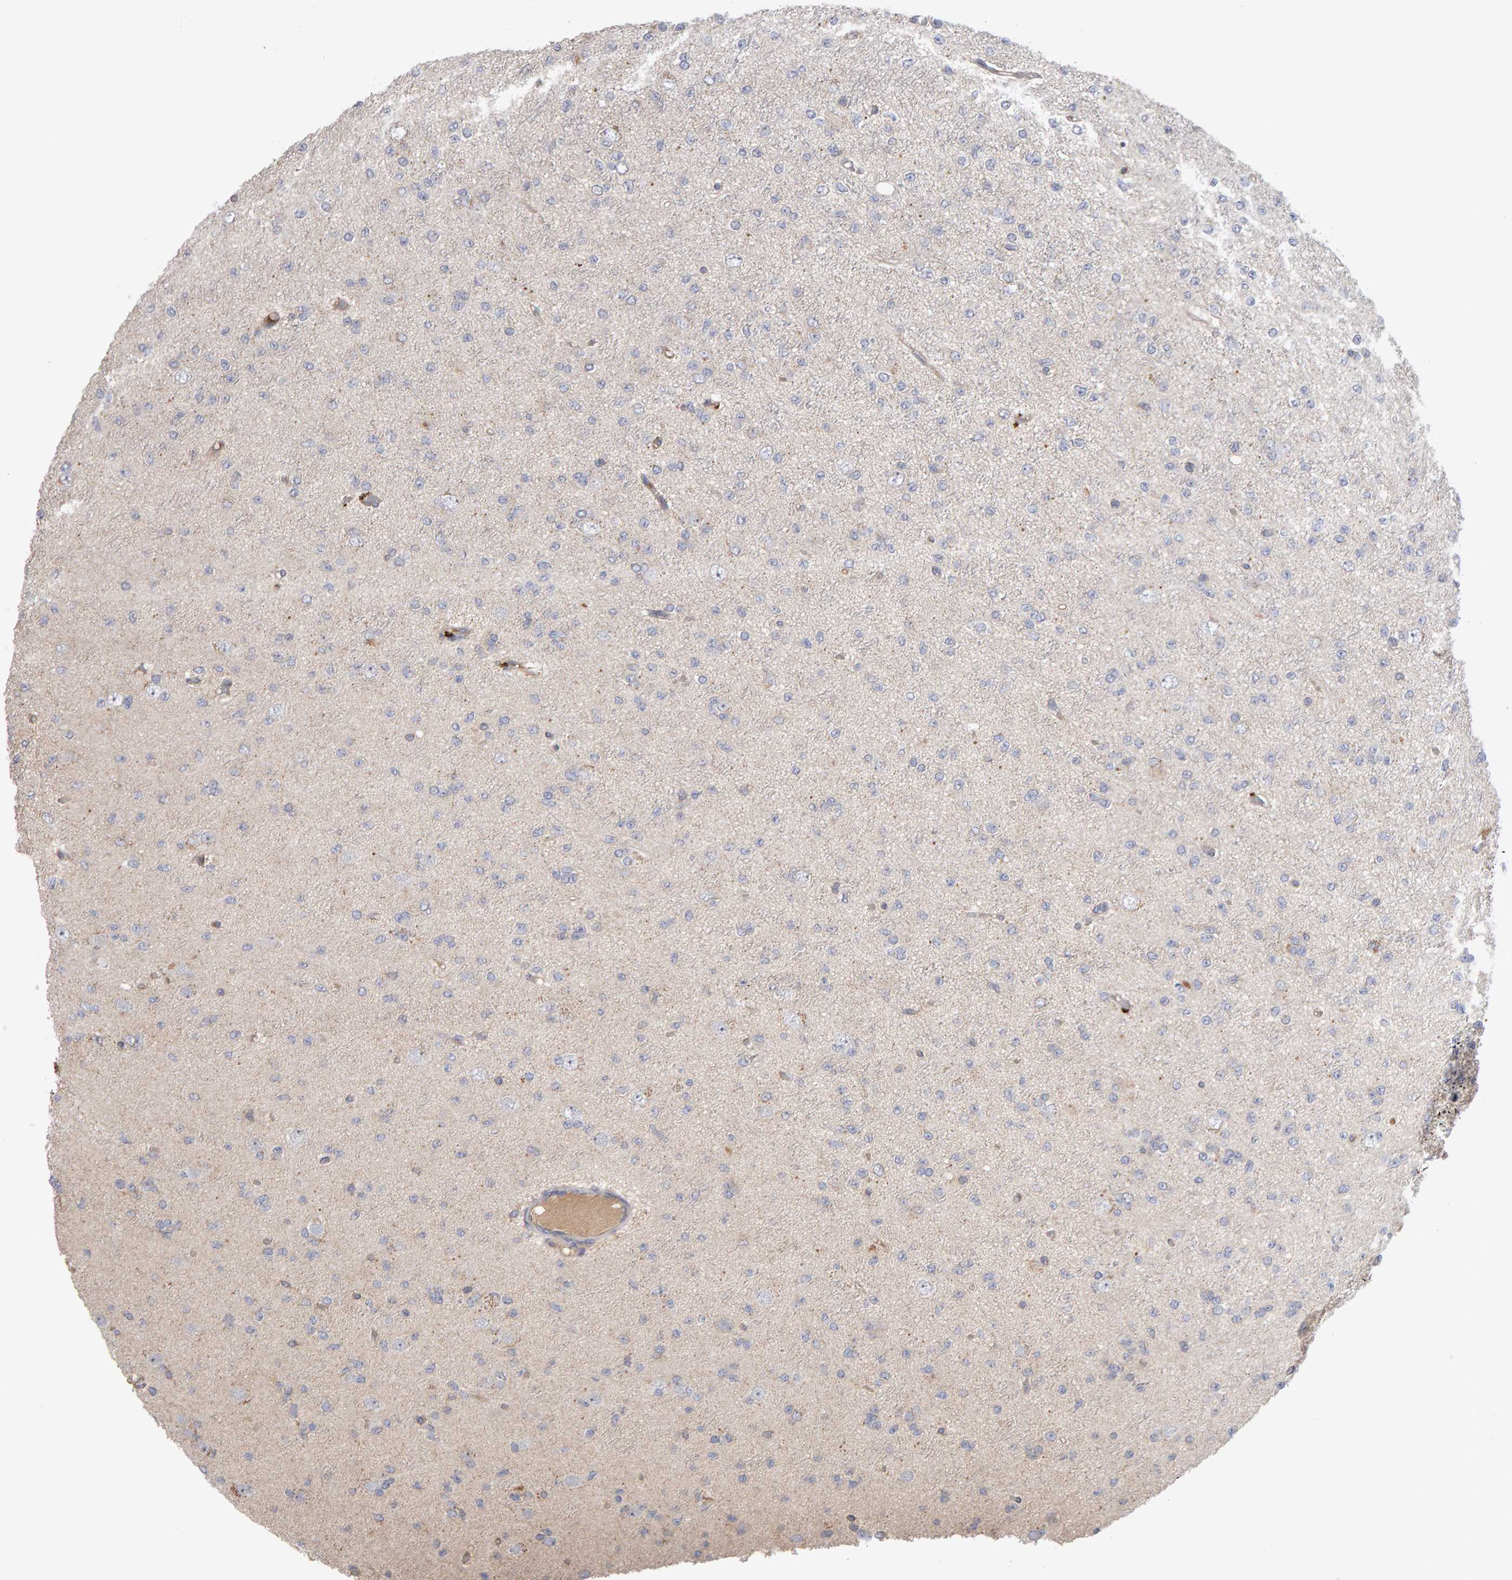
{"staining": {"intensity": "negative", "quantity": "none", "location": "none"}, "tissue": "glioma", "cell_type": "Tumor cells", "image_type": "cancer", "snomed": [{"axis": "morphology", "description": "Glioma, malignant, Low grade"}, {"axis": "topography", "description": "Brain"}], "caption": "This is an immunohistochemistry histopathology image of glioma. There is no expression in tumor cells.", "gene": "PGS1", "patient": {"sex": "female", "age": 22}}